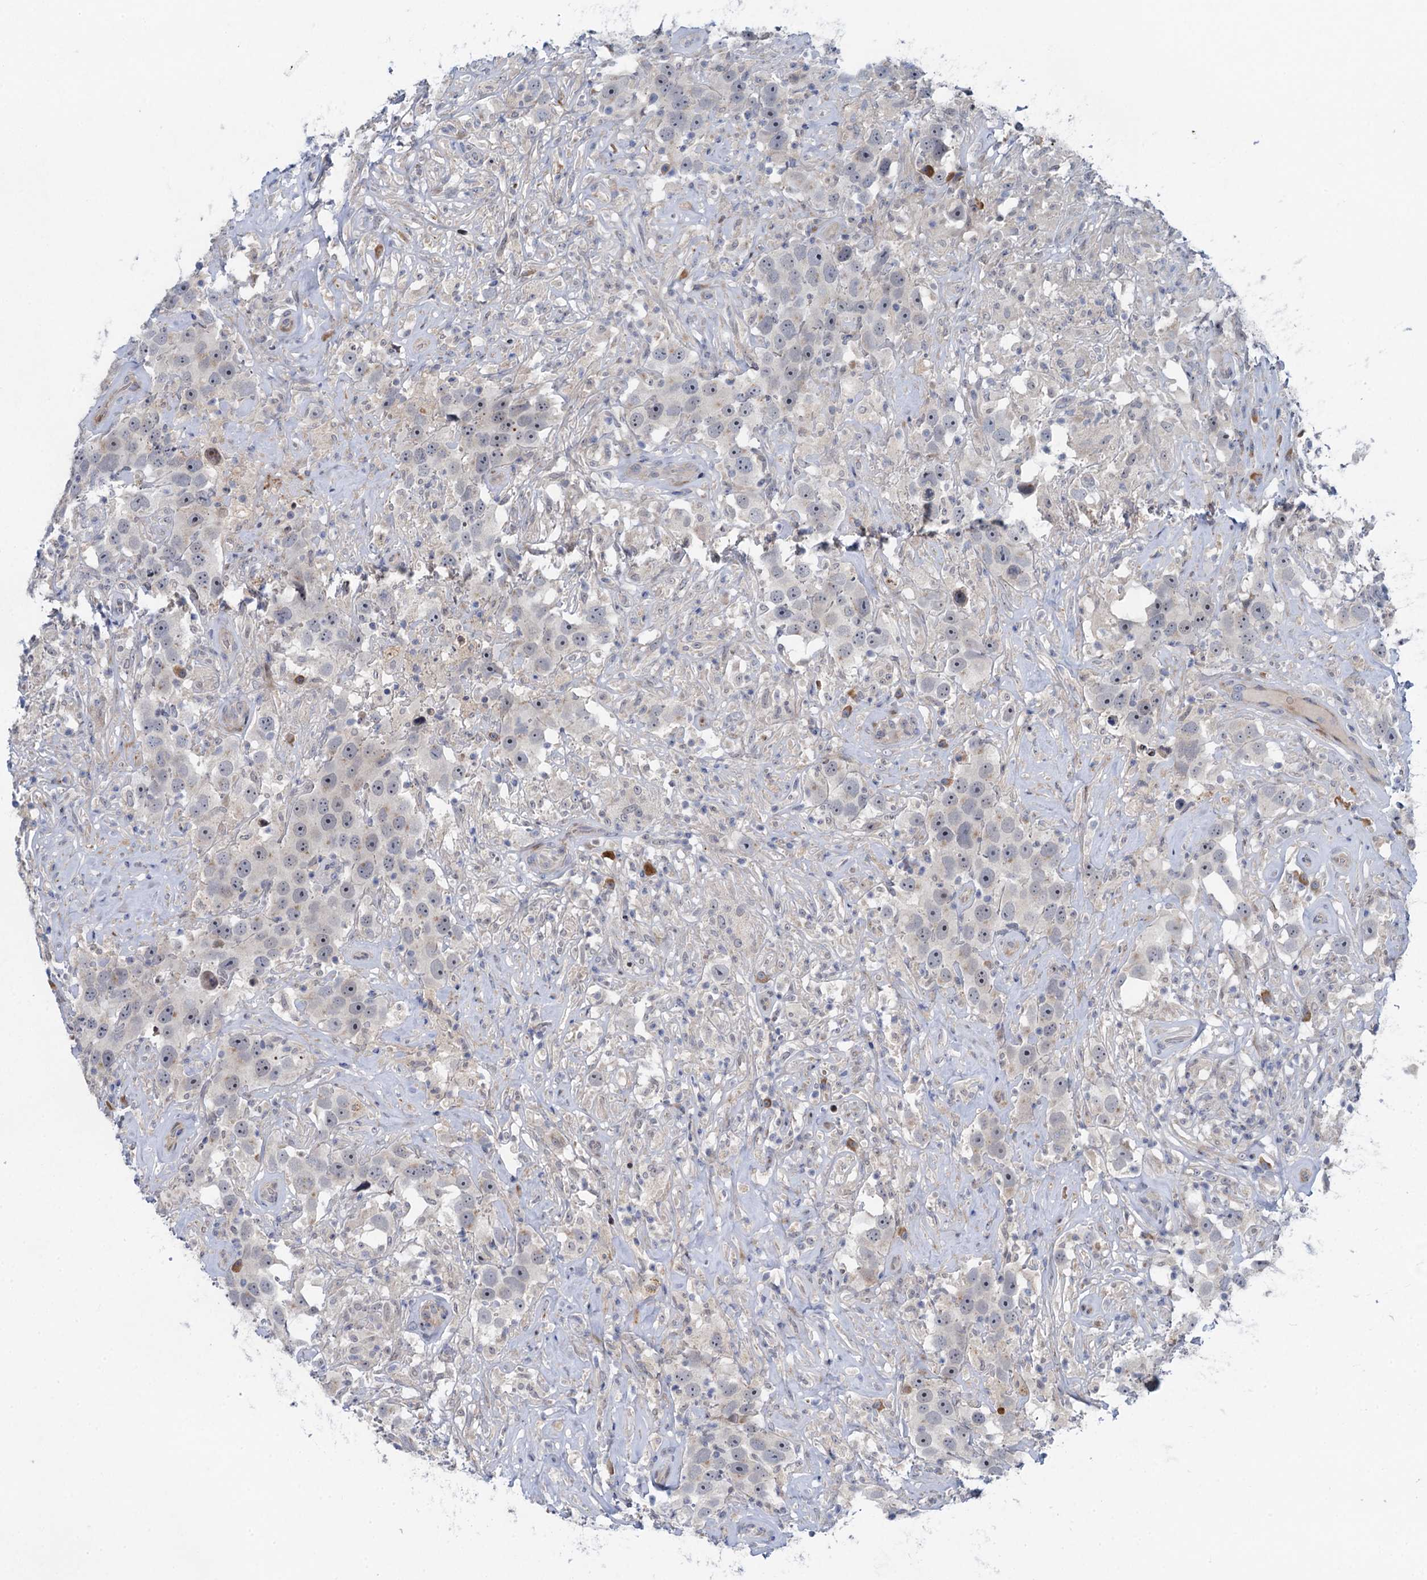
{"staining": {"intensity": "negative", "quantity": "none", "location": "none"}, "tissue": "testis cancer", "cell_type": "Tumor cells", "image_type": "cancer", "snomed": [{"axis": "morphology", "description": "Seminoma, NOS"}, {"axis": "topography", "description": "Testis"}], "caption": "An image of testis cancer stained for a protein reveals no brown staining in tumor cells.", "gene": "QPCTL", "patient": {"sex": "male", "age": 49}}